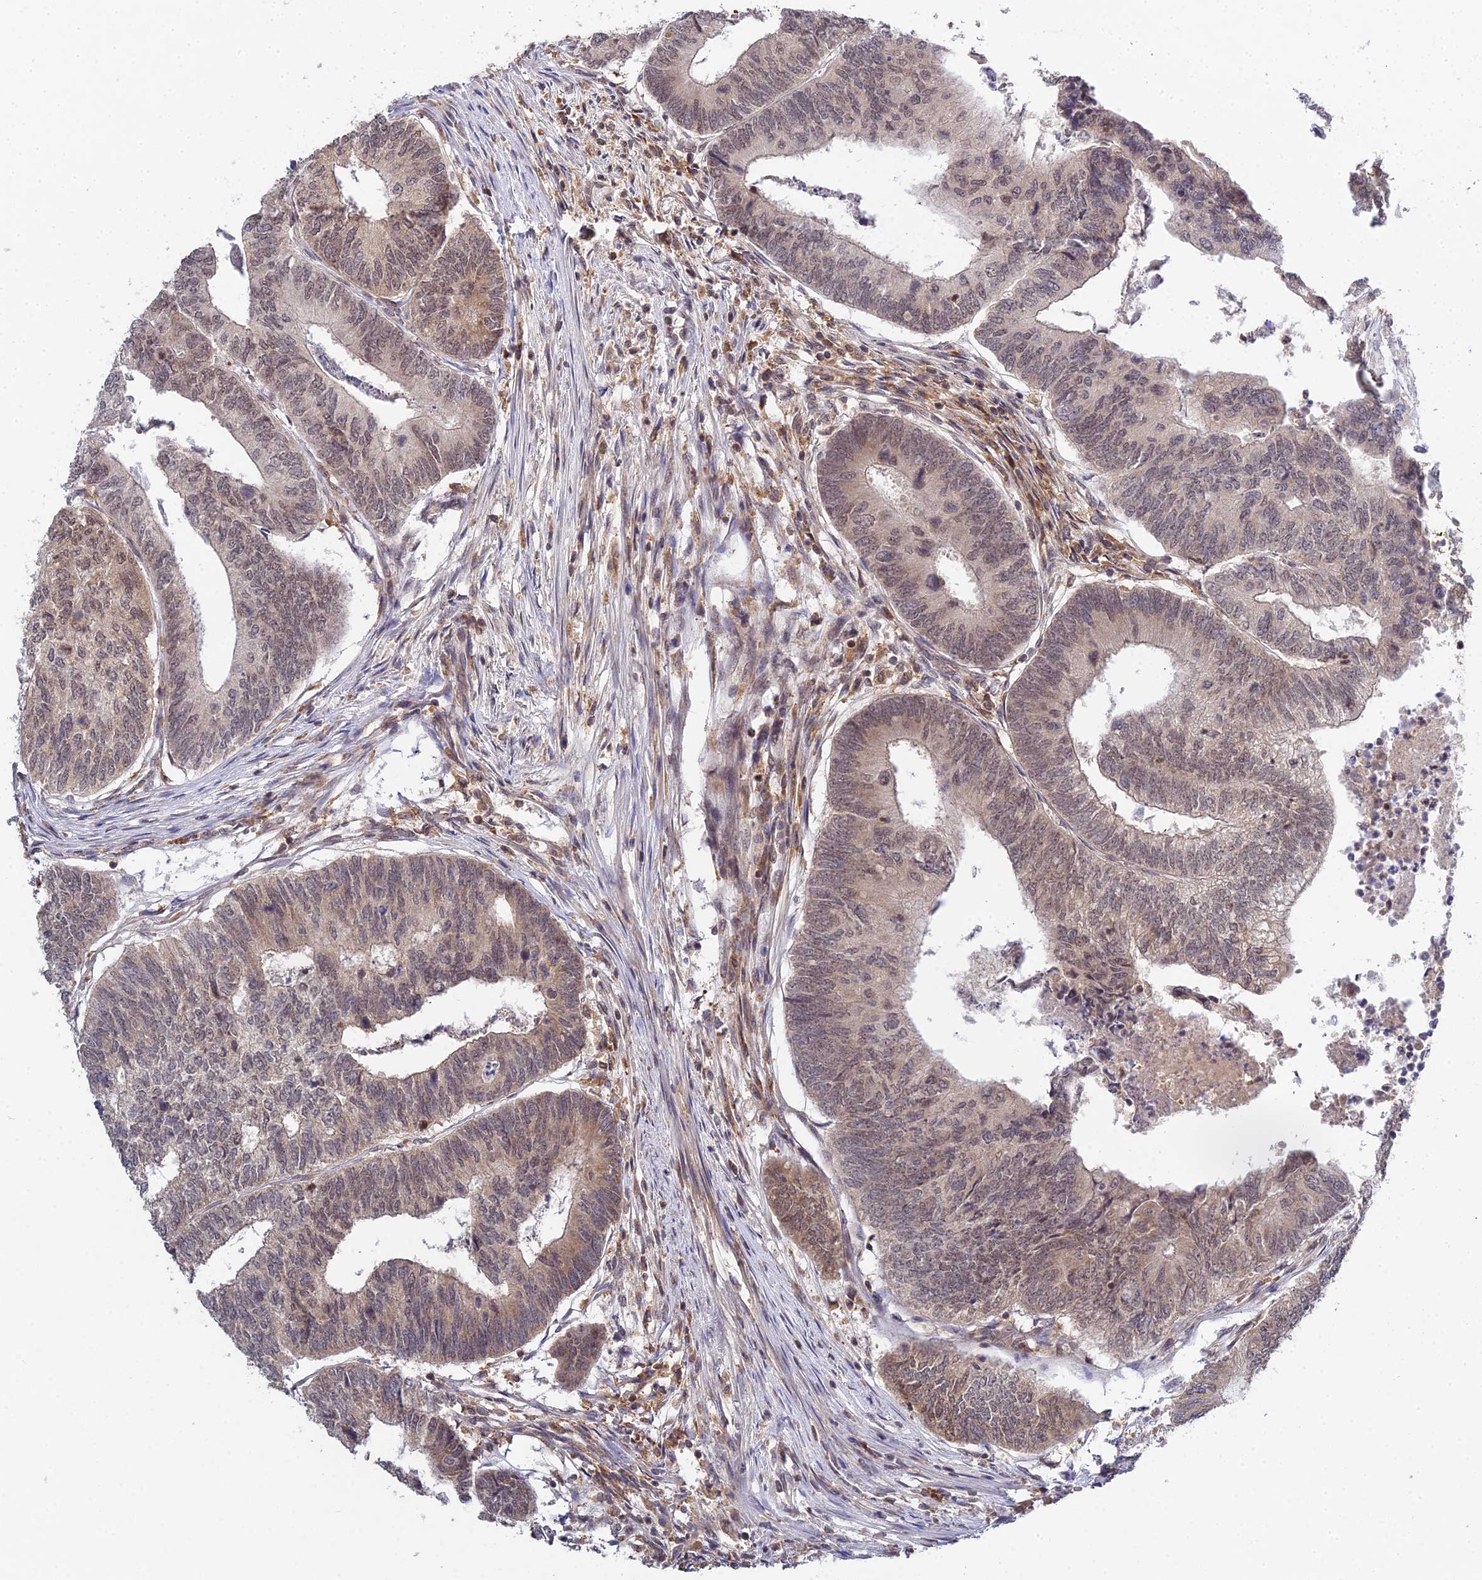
{"staining": {"intensity": "moderate", "quantity": ">75%", "location": "nuclear"}, "tissue": "colorectal cancer", "cell_type": "Tumor cells", "image_type": "cancer", "snomed": [{"axis": "morphology", "description": "Adenocarcinoma, NOS"}, {"axis": "topography", "description": "Colon"}], "caption": "Colorectal cancer was stained to show a protein in brown. There is medium levels of moderate nuclear expression in approximately >75% of tumor cells.", "gene": "TPRX1", "patient": {"sex": "female", "age": 67}}